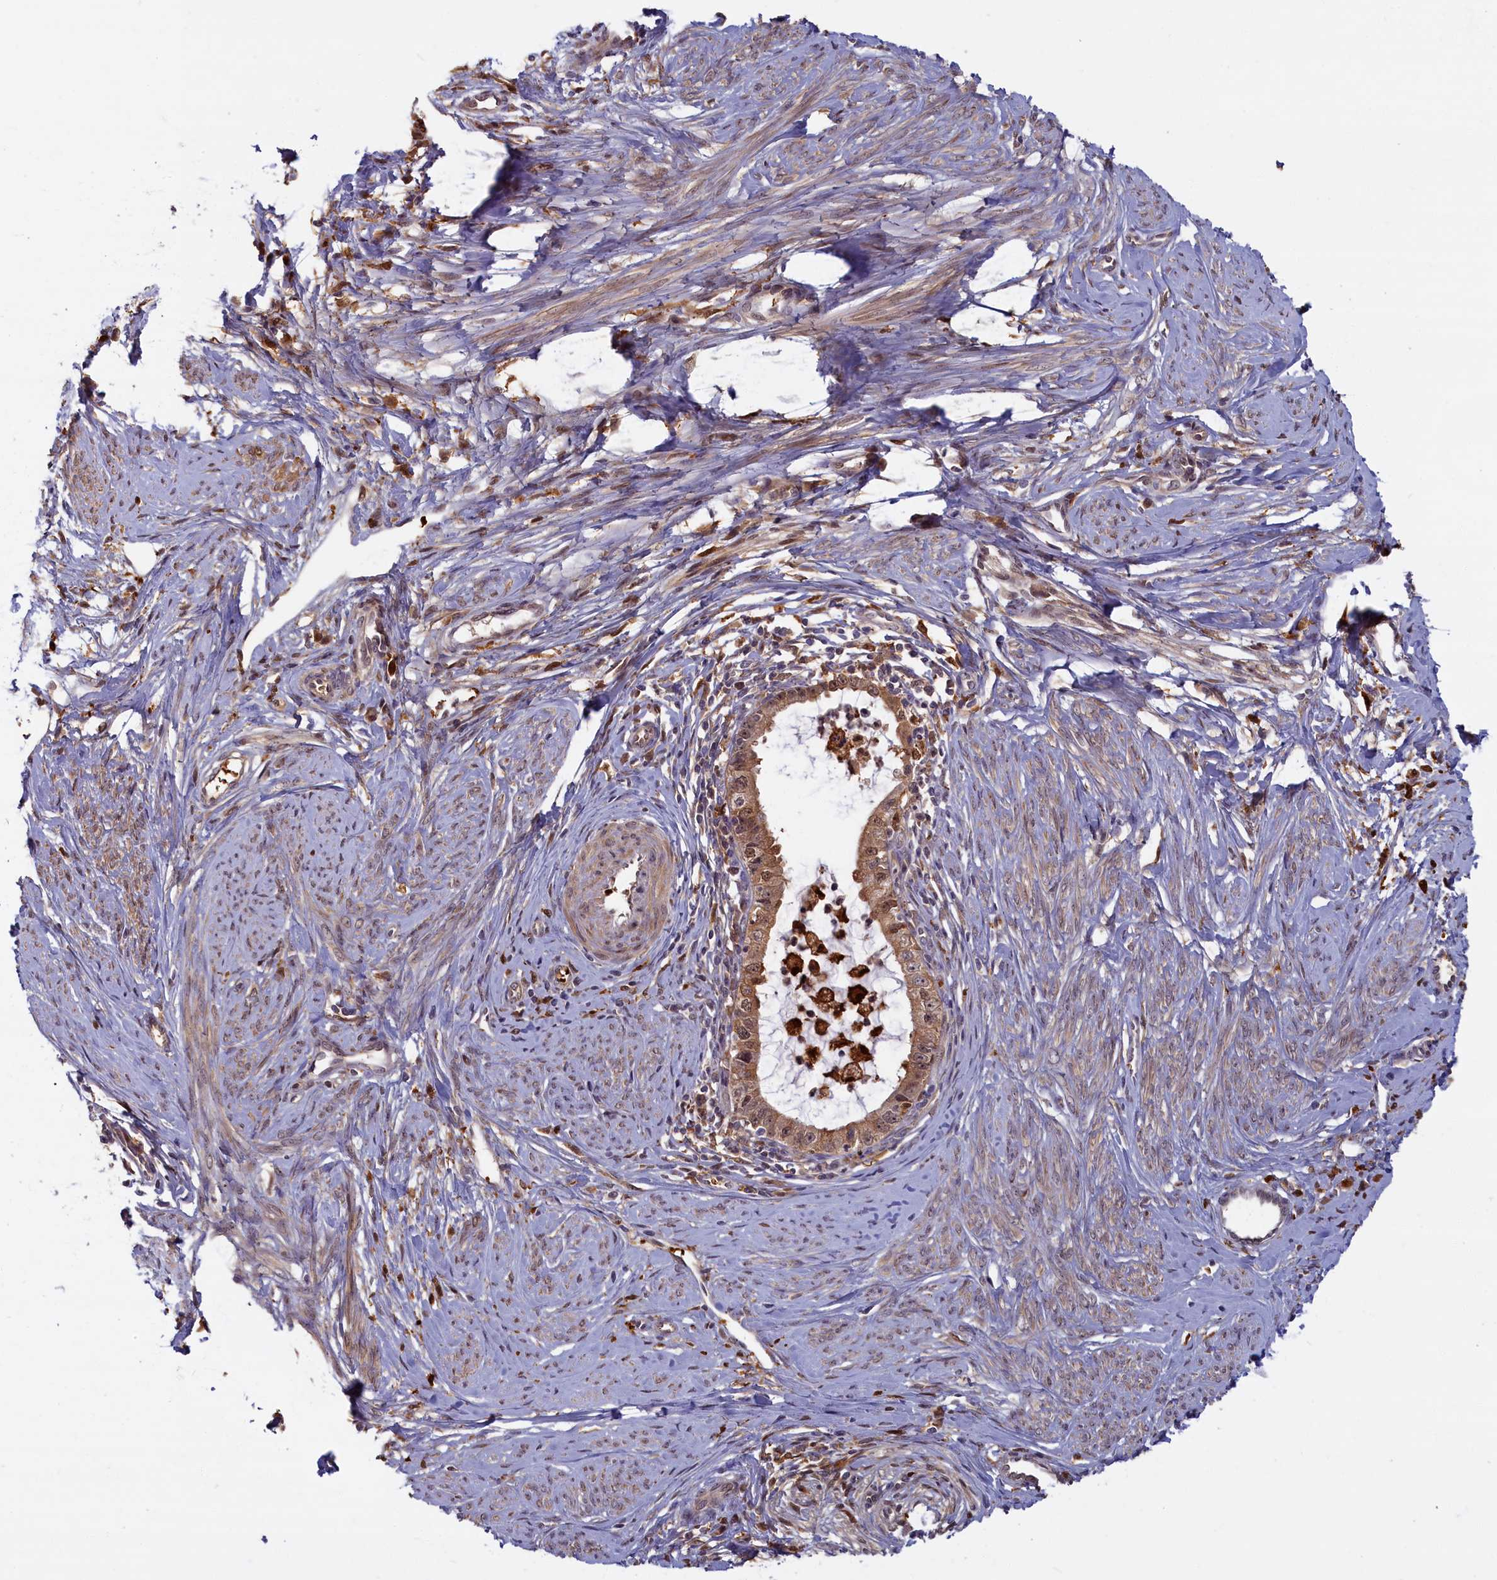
{"staining": {"intensity": "moderate", "quantity": ">75%", "location": "cytoplasmic/membranous,nuclear"}, "tissue": "cervical cancer", "cell_type": "Tumor cells", "image_type": "cancer", "snomed": [{"axis": "morphology", "description": "Adenocarcinoma, NOS"}, {"axis": "topography", "description": "Cervix"}], "caption": "Protein expression analysis of cervical cancer (adenocarcinoma) displays moderate cytoplasmic/membranous and nuclear positivity in approximately >75% of tumor cells.", "gene": "BLVRB", "patient": {"sex": "female", "age": 36}}